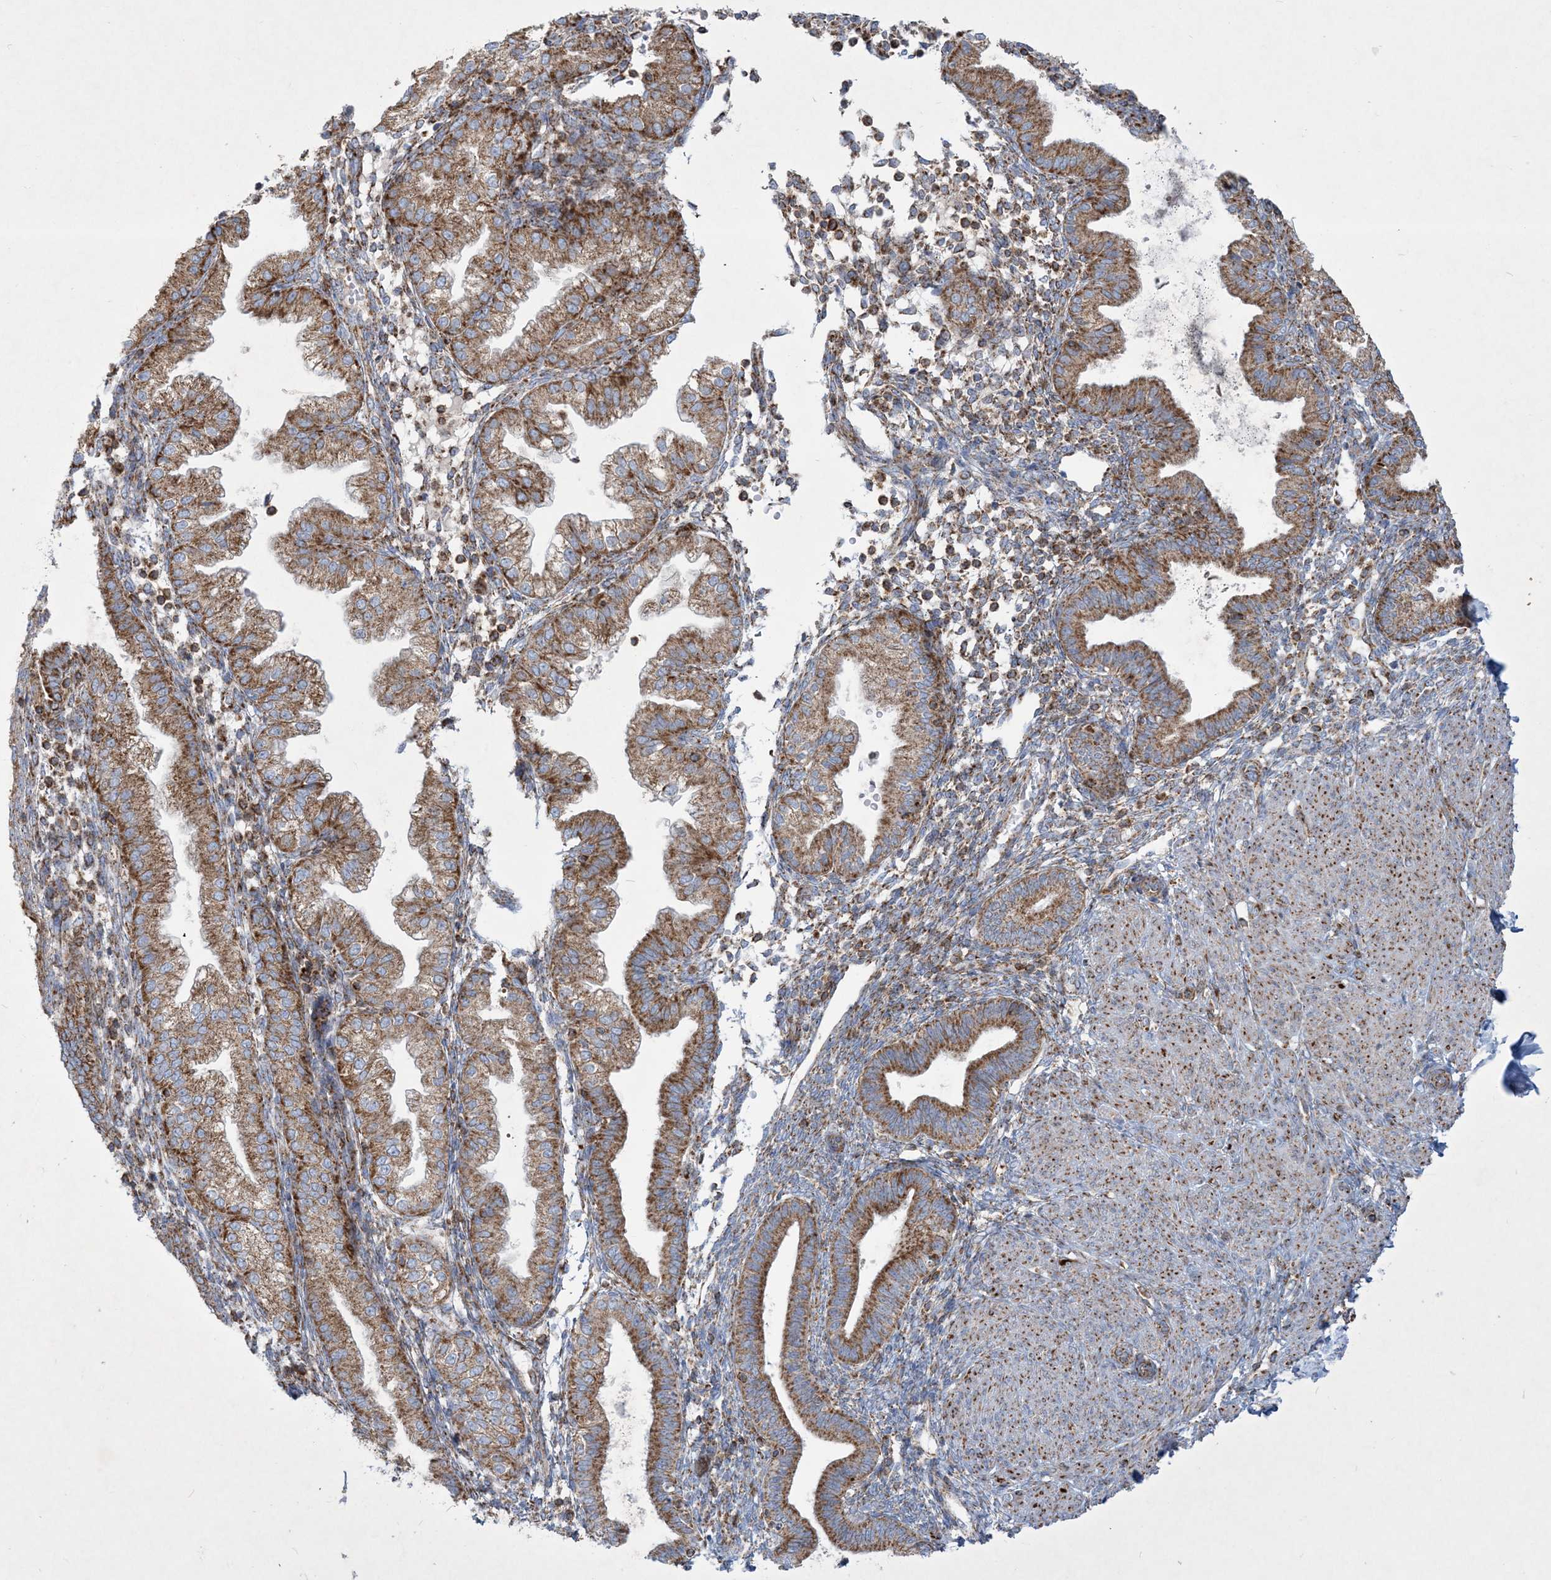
{"staining": {"intensity": "moderate", "quantity": "25%-75%", "location": "cytoplasmic/membranous"}, "tissue": "endometrium", "cell_type": "Cells in endometrial stroma", "image_type": "normal", "snomed": [{"axis": "morphology", "description": "Normal tissue, NOS"}, {"axis": "topography", "description": "Endometrium"}], "caption": "Moderate cytoplasmic/membranous staining is present in about 25%-75% of cells in endometrial stroma in benign endometrium. The staining is performed using DAB brown chromogen to label protein expression. The nuclei are counter-stained blue using hematoxylin.", "gene": "BEND4", "patient": {"sex": "female", "age": 53}}